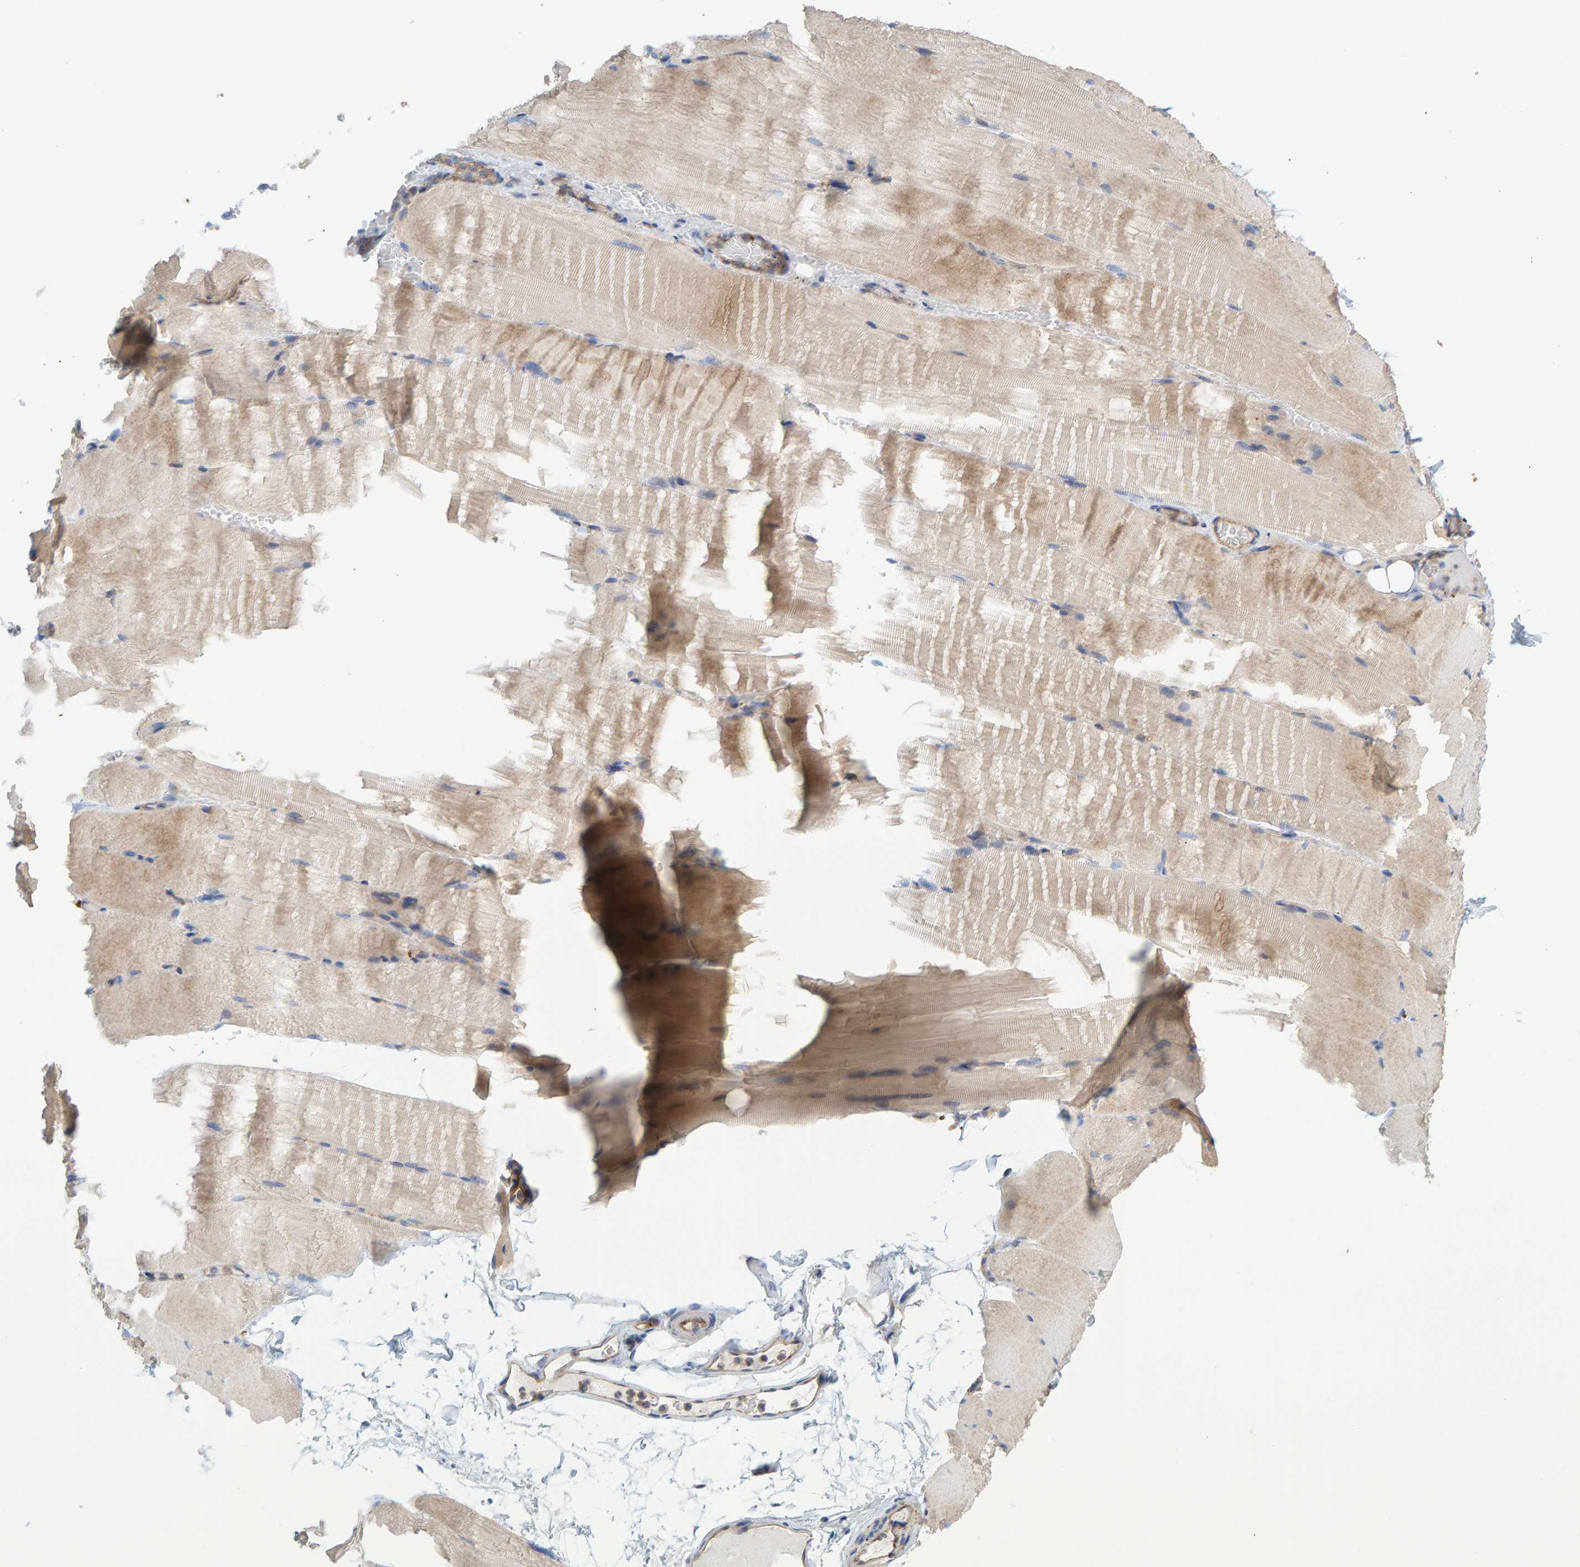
{"staining": {"intensity": "weak", "quantity": "25%-75%", "location": "cytoplasmic/membranous"}, "tissue": "skeletal muscle", "cell_type": "Myocytes", "image_type": "normal", "snomed": [{"axis": "morphology", "description": "Normal tissue, NOS"}, {"axis": "topography", "description": "Skeletal muscle"}, {"axis": "topography", "description": "Parathyroid gland"}], "caption": "Skeletal muscle stained with immunohistochemistry displays weak cytoplasmic/membranous expression in about 25%-75% of myocytes. Ihc stains the protein of interest in brown and the nuclei are stained blue.", "gene": "PRKD2", "patient": {"sex": "female", "age": 37}}